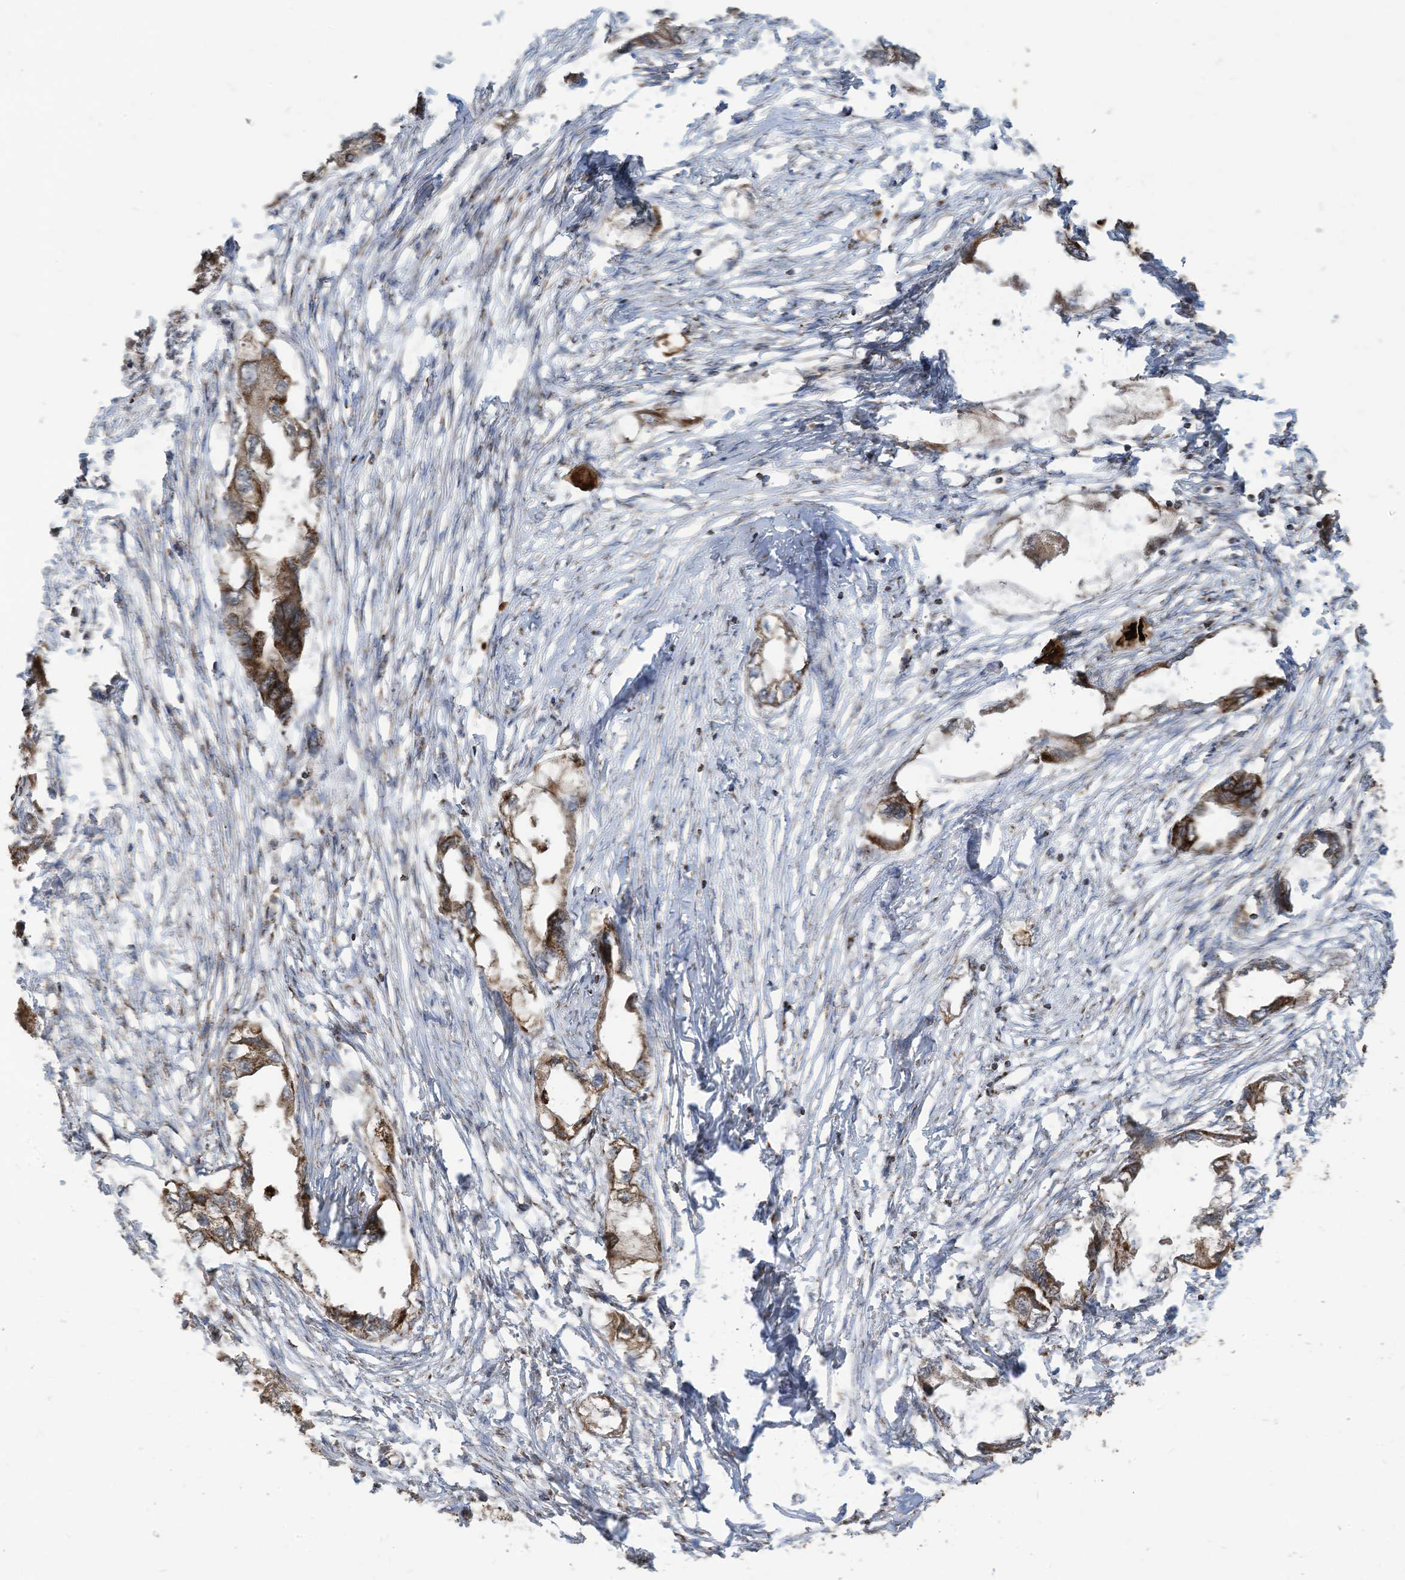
{"staining": {"intensity": "moderate", "quantity": ">75%", "location": "cytoplasmic/membranous"}, "tissue": "endometrial cancer", "cell_type": "Tumor cells", "image_type": "cancer", "snomed": [{"axis": "morphology", "description": "Adenocarcinoma, NOS"}, {"axis": "morphology", "description": "Adenocarcinoma, metastatic, NOS"}, {"axis": "topography", "description": "Adipose tissue"}, {"axis": "topography", "description": "Endometrium"}], "caption": "A photomicrograph of human metastatic adenocarcinoma (endometrial) stained for a protein demonstrates moderate cytoplasmic/membranous brown staining in tumor cells.", "gene": "COX10", "patient": {"sex": "female", "age": 67}}